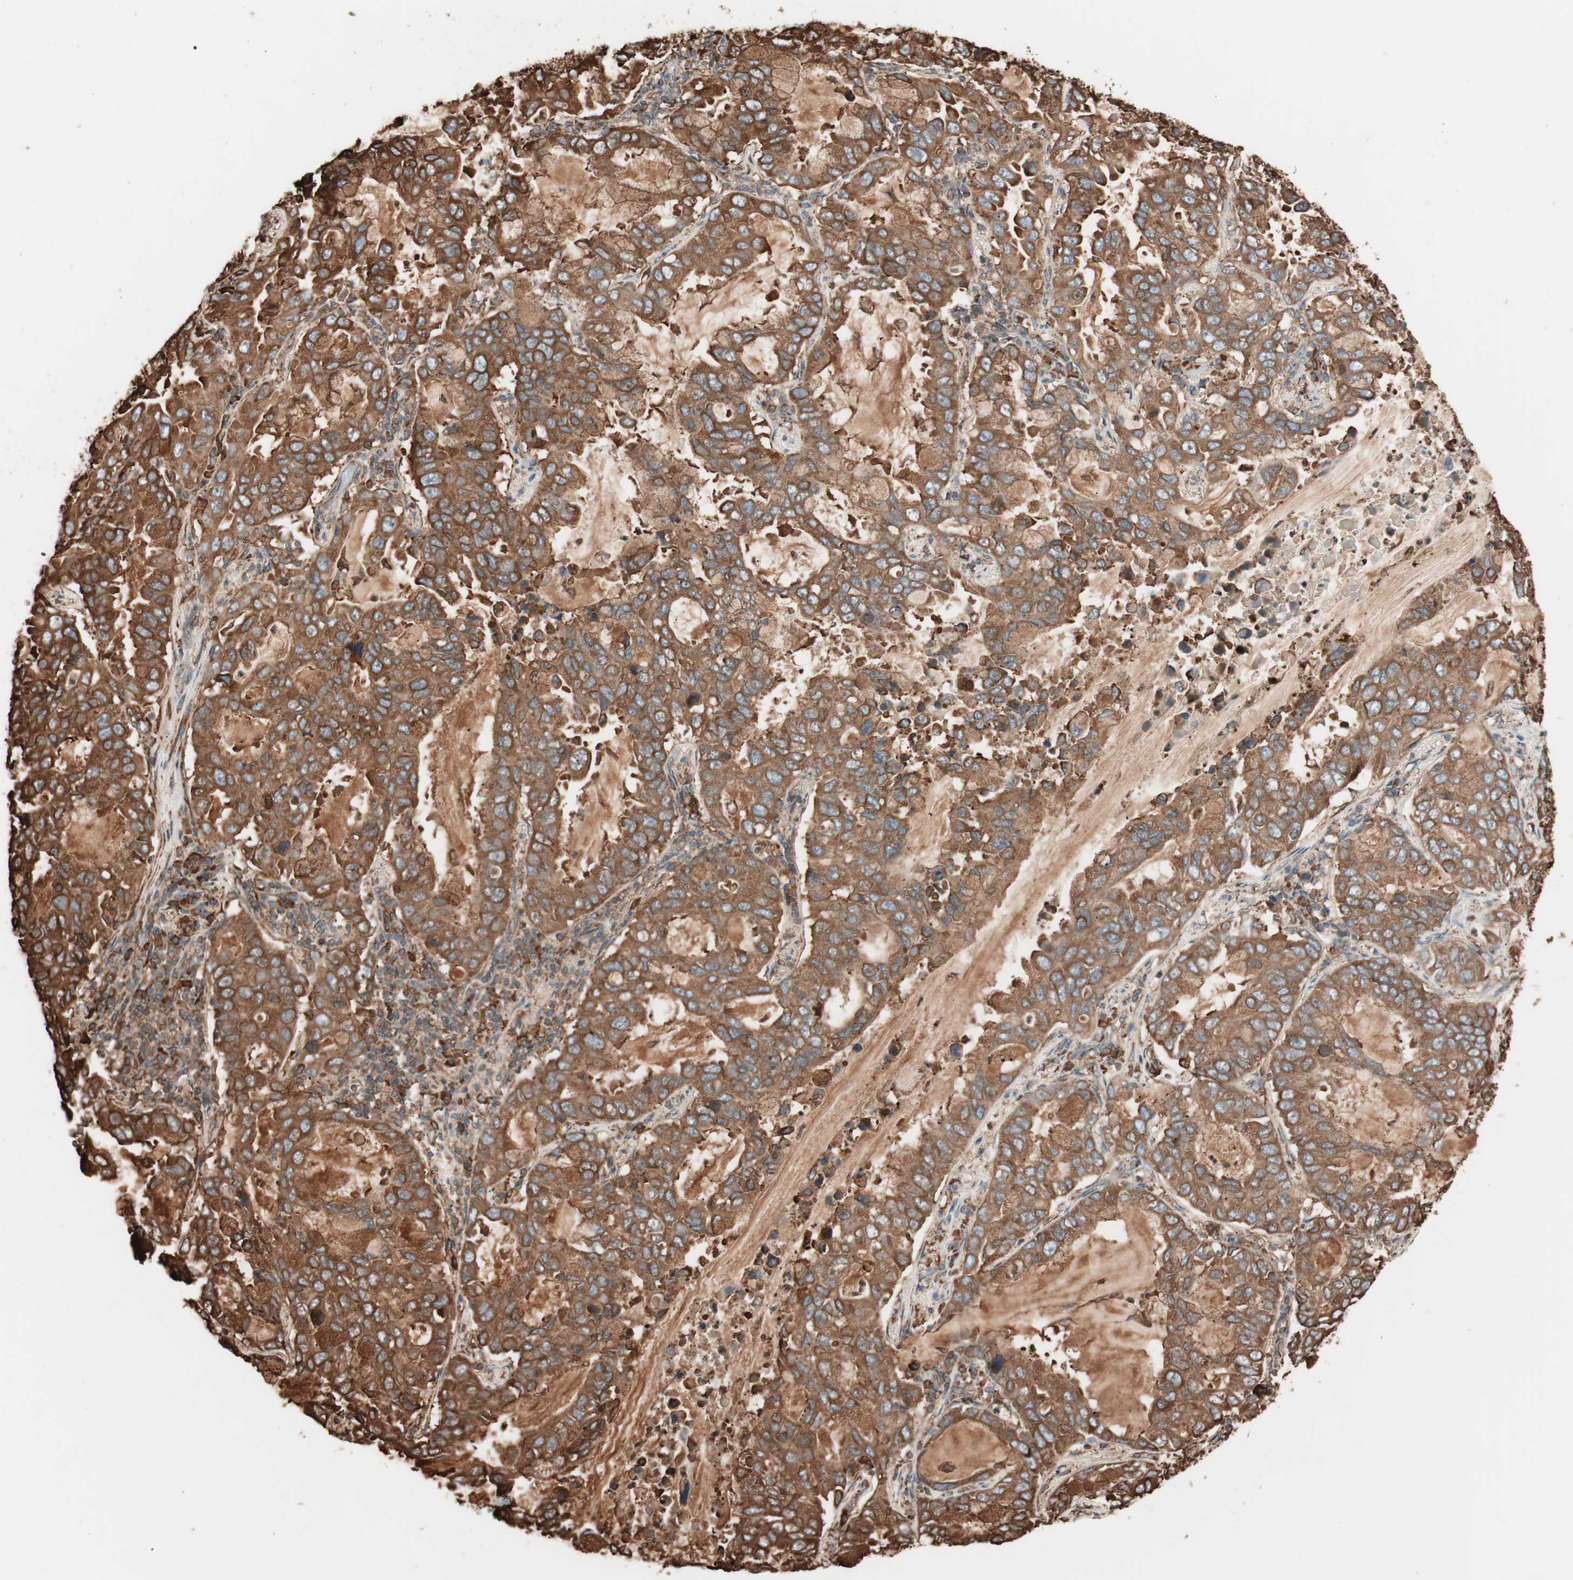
{"staining": {"intensity": "strong", "quantity": ">75%", "location": "cytoplasmic/membranous"}, "tissue": "lung cancer", "cell_type": "Tumor cells", "image_type": "cancer", "snomed": [{"axis": "morphology", "description": "Adenocarcinoma, NOS"}, {"axis": "topography", "description": "Lung"}], "caption": "This micrograph reveals immunohistochemistry (IHC) staining of adenocarcinoma (lung), with high strong cytoplasmic/membranous positivity in approximately >75% of tumor cells.", "gene": "VEGFA", "patient": {"sex": "male", "age": 64}}